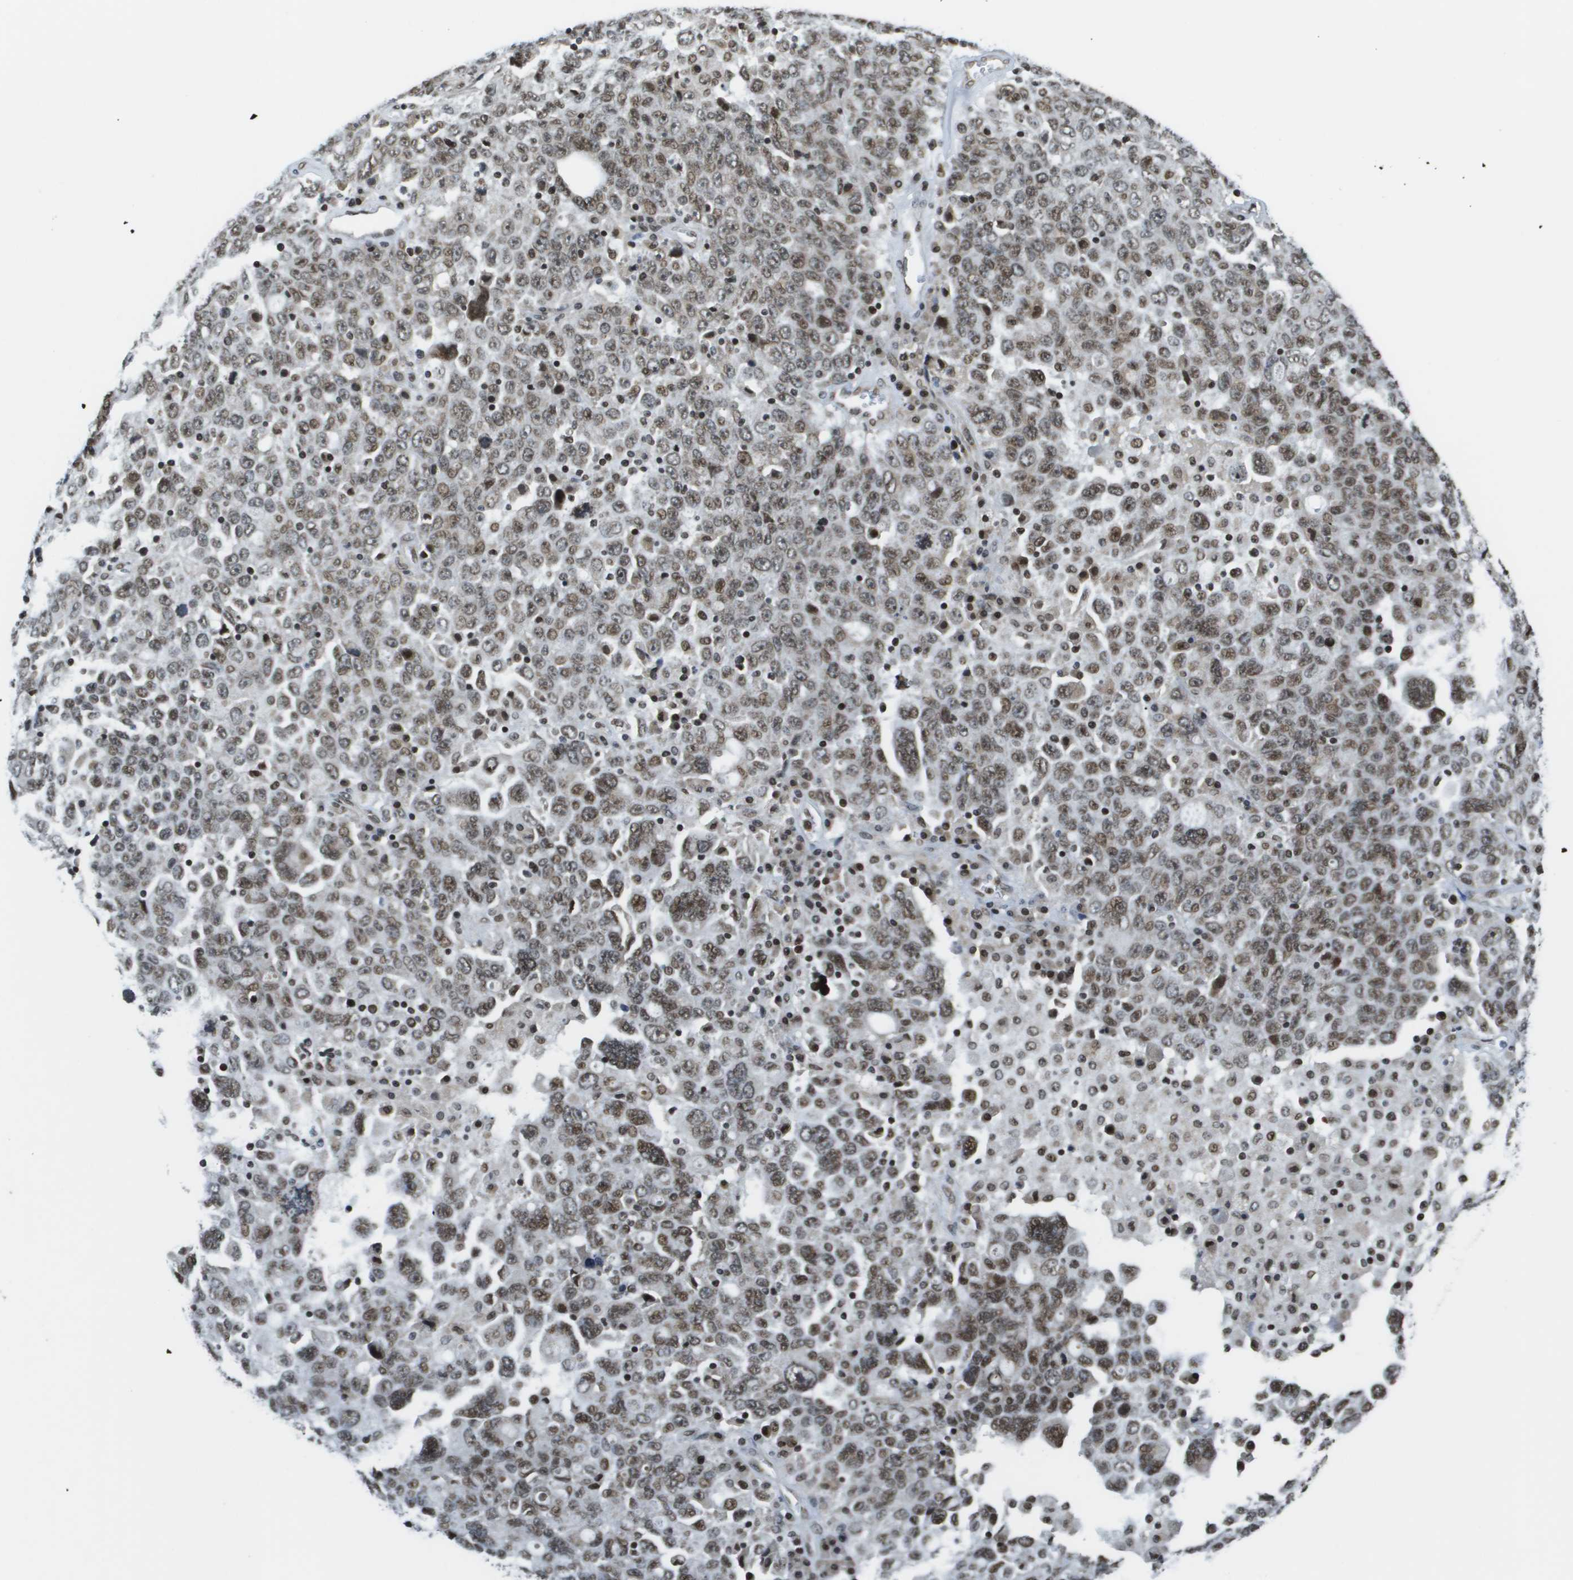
{"staining": {"intensity": "moderate", "quantity": ">75%", "location": "nuclear"}, "tissue": "ovarian cancer", "cell_type": "Tumor cells", "image_type": "cancer", "snomed": [{"axis": "morphology", "description": "Carcinoma, endometroid"}, {"axis": "topography", "description": "Ovary"}], "caption": "A brown stain labels moderate nuclear staining of a protein in human ovarian cancer tumor cells.", "gene": "RECQL4", "patient": {"sex": "female", "age": 62}}